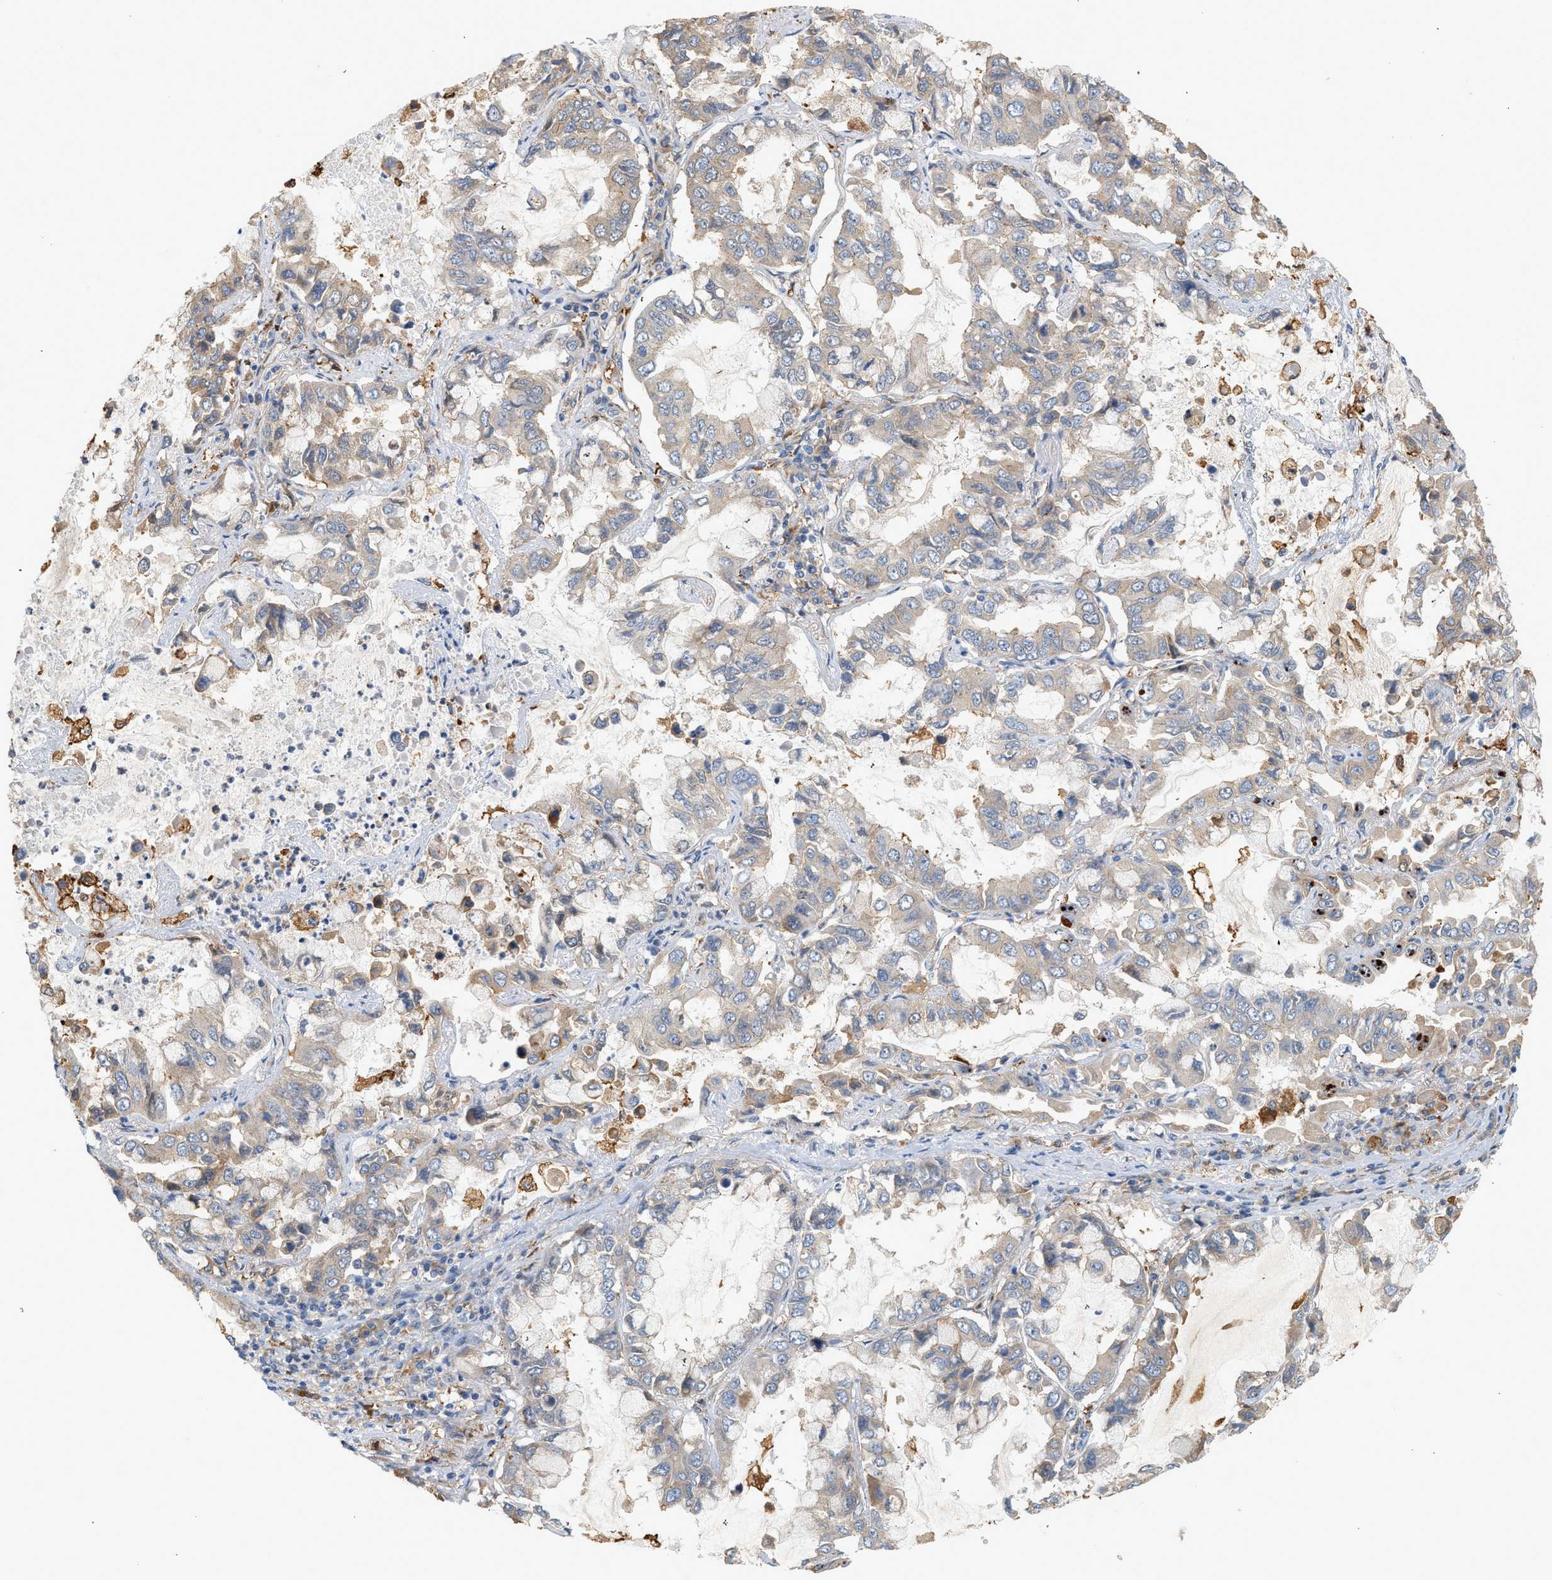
{"staining": {"intensity": "negative", "quantity": "none", "location": "none"}, "tissue": "lung cancer", "cell_type": "Tumor cells", "image_type": "cancer", "snomed": [{"axis": "morphology", "description": "Adenocarcinoma, NOS"}, {"axis": "topography", "description": "Lung"}], "caption": "Tumor cells show no significant staining in lung cancer.", "gene": "CTXN1", "patient": {"sex": "male", "age": 64}}